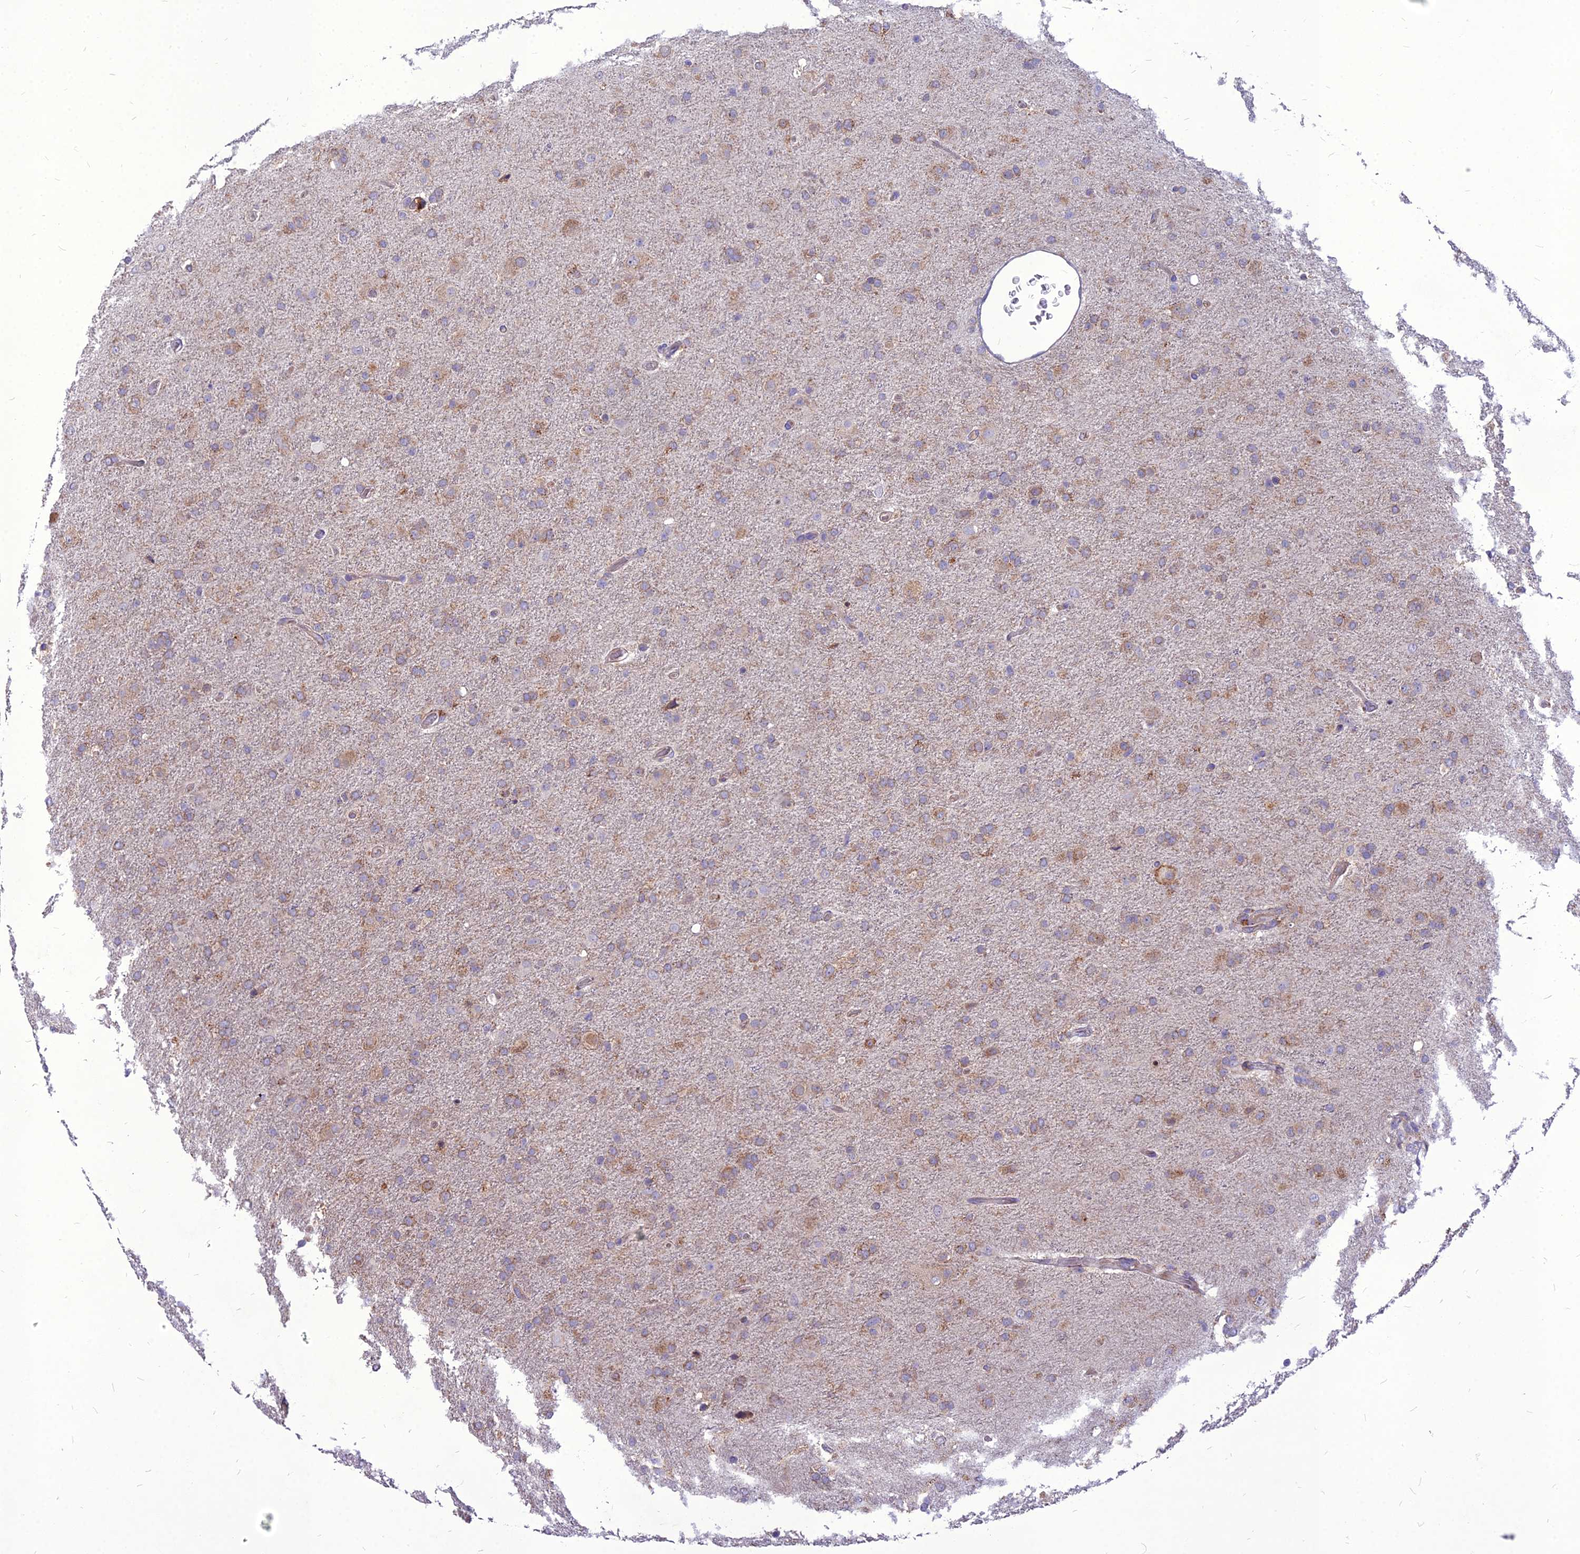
{"staining": {"intensity": "moderate", "quantity": "25%-75%", "location": "cytoplasmic/membranous"}, "tissue": "glioma", "cell_type": "Tumor cells", "image_type": "cancer", "snomed": [{"axis": "morphology", "description": "Glioma, malignant, Low grade"}, {"axis": "topography", "description": "Brain"}], "caption": "Human malignant low-grade glioma stained with a protein marker reveals moderate staining in tumor cells.", "gene": "PCED1B", "patient": {"sex": "male", "age": 65}}